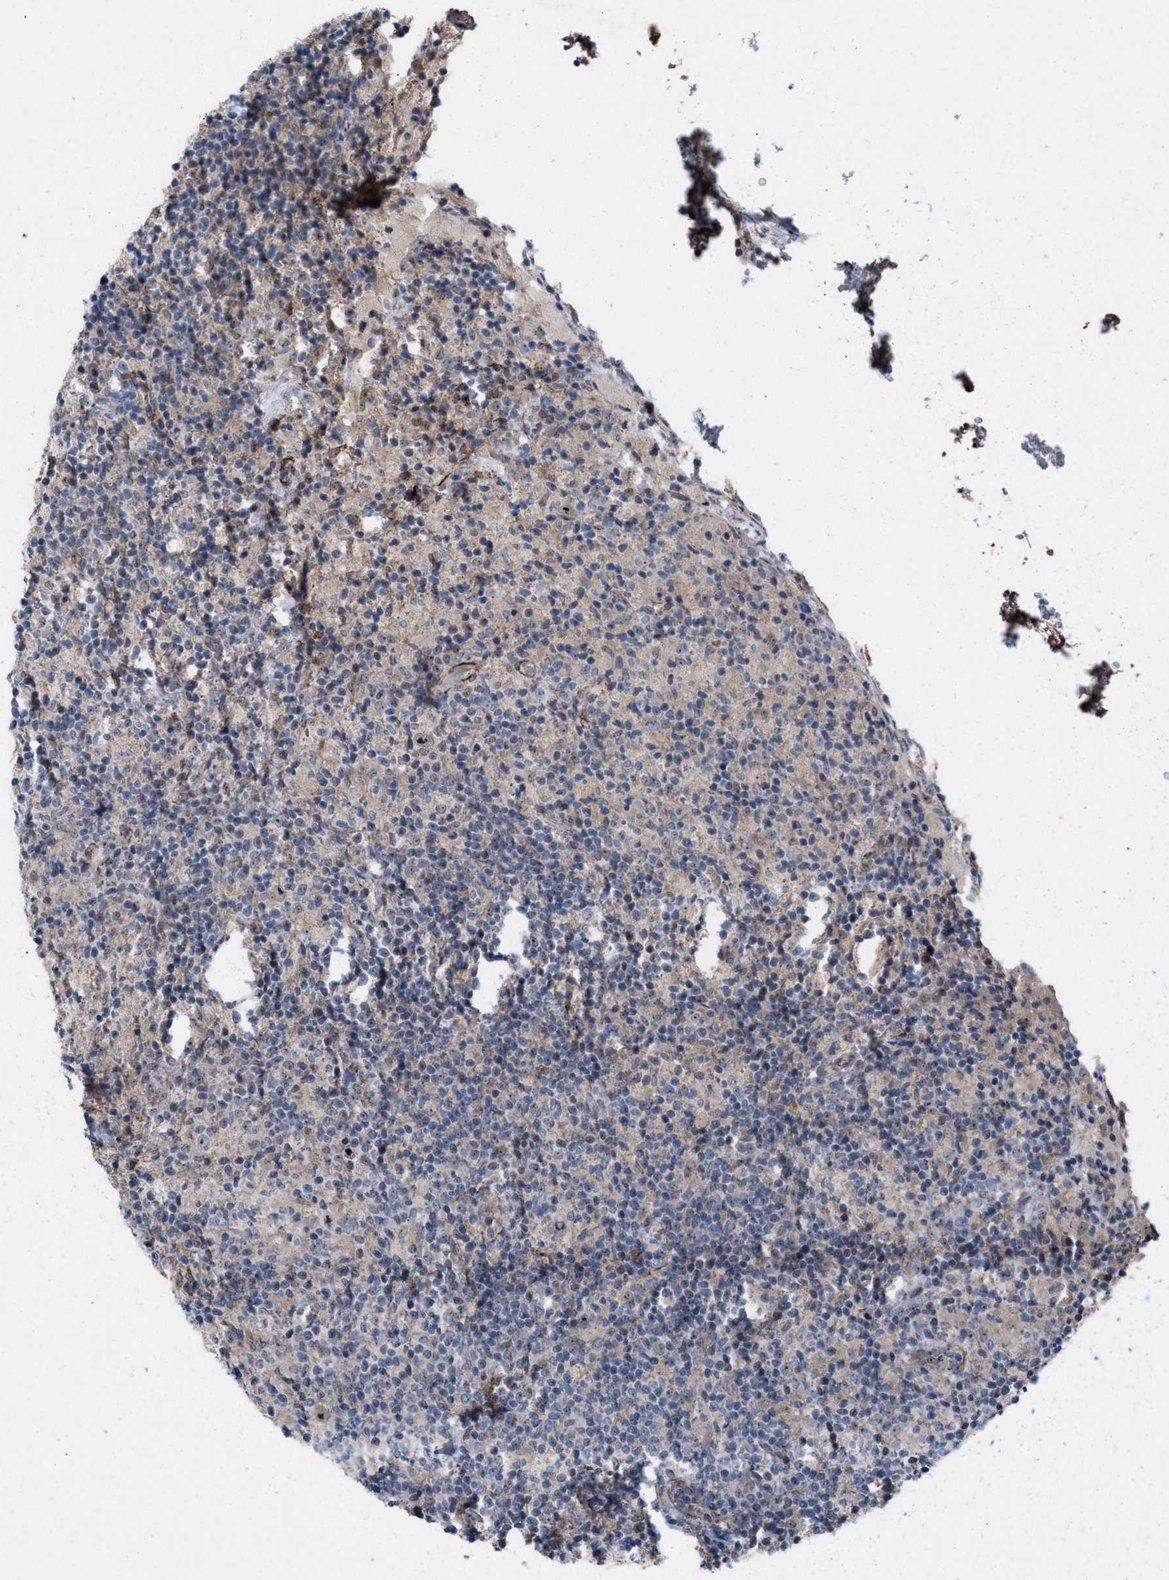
{"staining": {"intensity": "moderate", "quantity": "25%-75%", "location": "nuclear"}, "tissue": "lymphoma", "cell_type": "Tumor cells", "image_type": "cancer", "snomed": [{"axis": "morphology", "description": "Hodgkin's disease, NOS"}, {"axis": "topography", "description": "Lymph node"}], "caption": "Immunohistochemical staining of Hodgkin's disease displays medium levels of moderate nuclear protein expression in about 25%-75% of tumor cells.", "gene": "NQO2", "patient": {"sex": "male", "age": 70}}